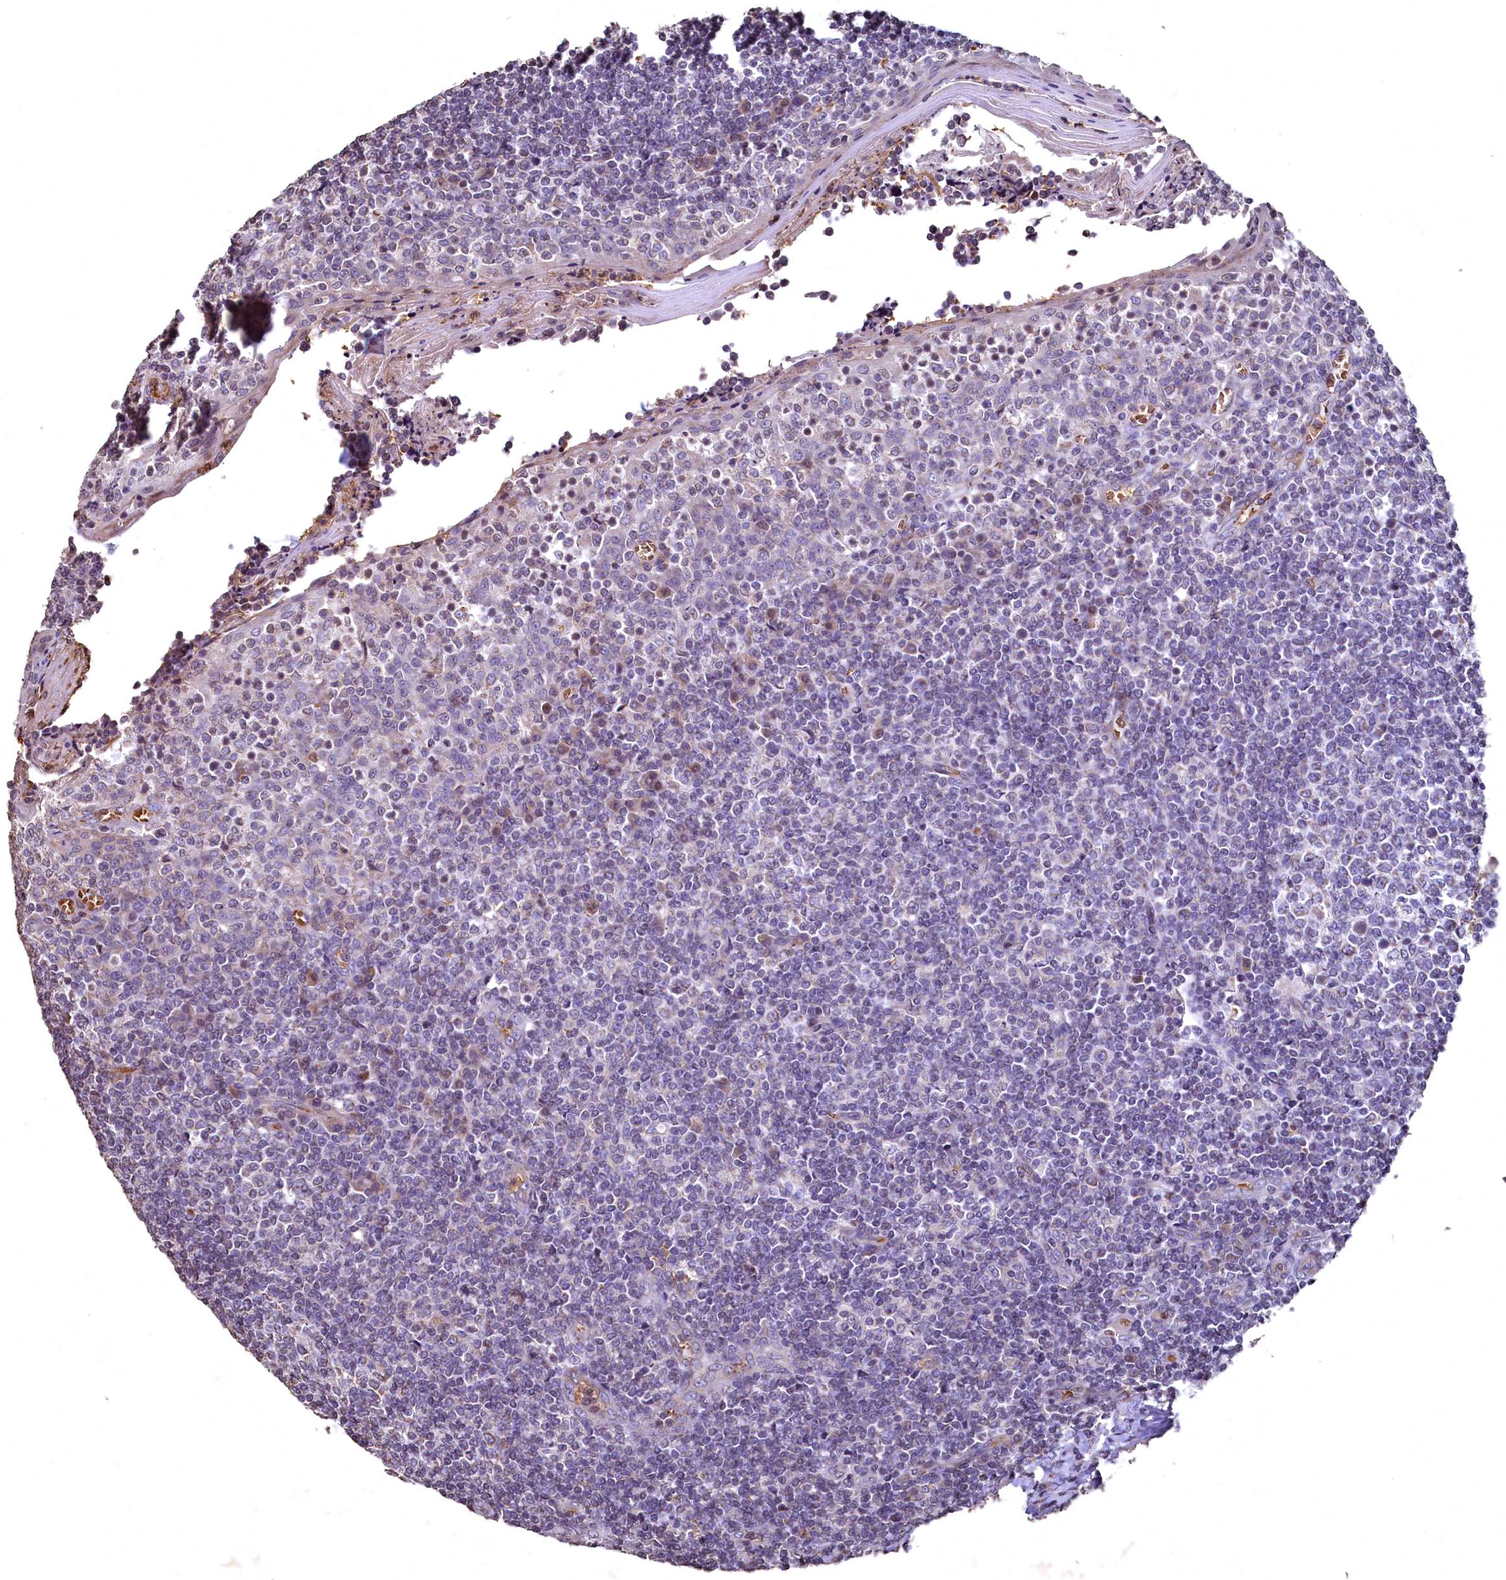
{"staining": {"intensity": "negative", "quantity": "none", "location": "none"}, "tissue": "tonsil", "cell_type": "Germinal center cells", "image_type": "normal", "snomed": [{"axis": "morphology", "description": "Normal tissue, NOS"}, {"axis": "topography", "description": "Tonsil"}], "caption": "IHC image of benign human tonsil stained for a protein (brown), which demonstrates no staining in germinal center cells.", "gene": "SPTA1", "patient": {"sex": "female", "age": 19}}